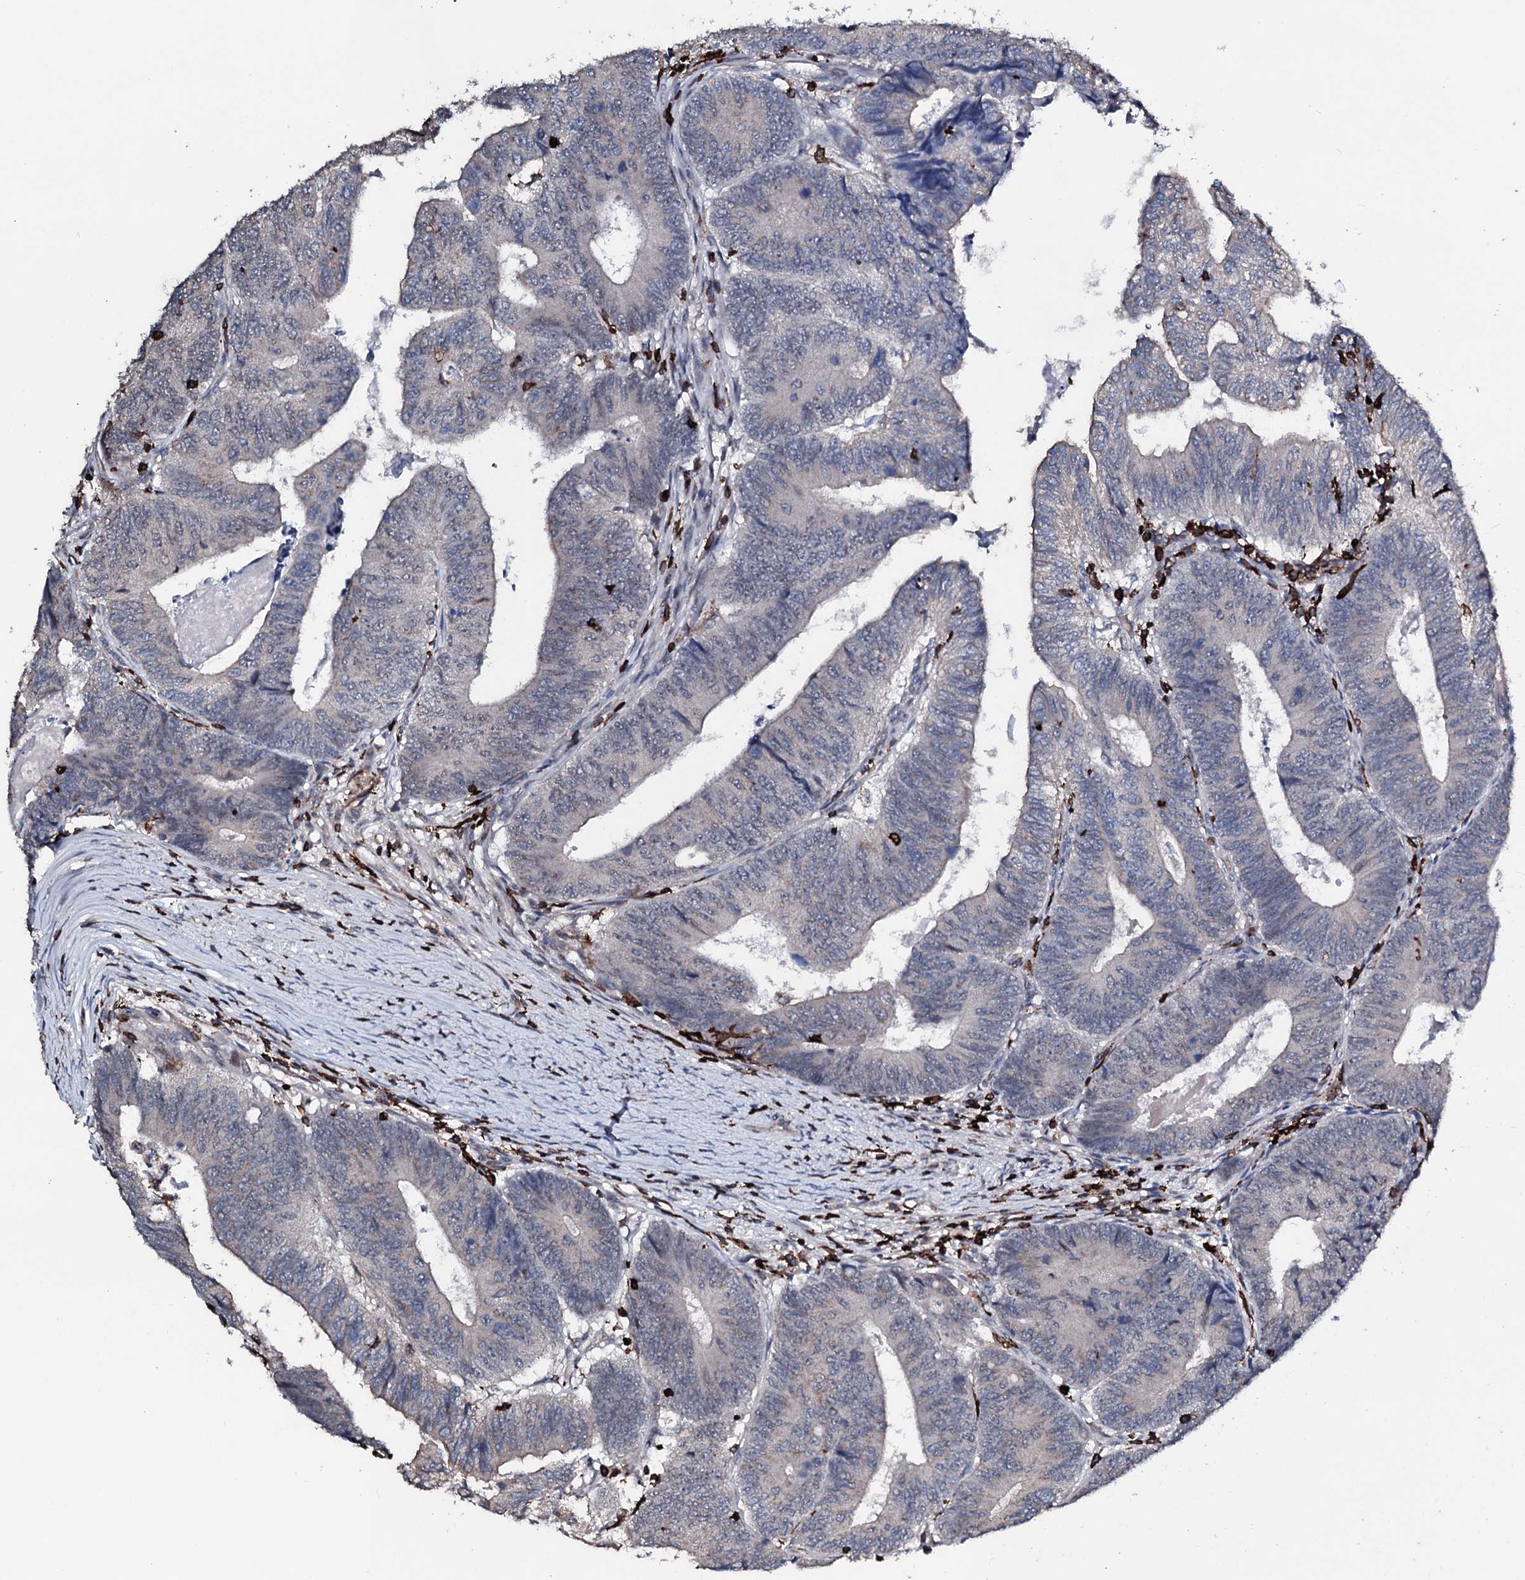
{"staining": {"intensity": "weak", "quantity": "<25%", "location": "nuclear"}, "tissue": "colorectal cancer", "cell_type": "Tumor cells", "image_type": "cancer", "snomed": [{"axis": "morphology", "description": "Adenocarcinoma, NOS"}, {"axis": "topography", "description": "Colon"}], "caption": "A micrograph of colorectal cancer (adenocarcinoma) stained for a protein reveals no brown staining in tumor cells.", "gene": "OGFOD2", "patient": {"sex": "female", "age": 67}}